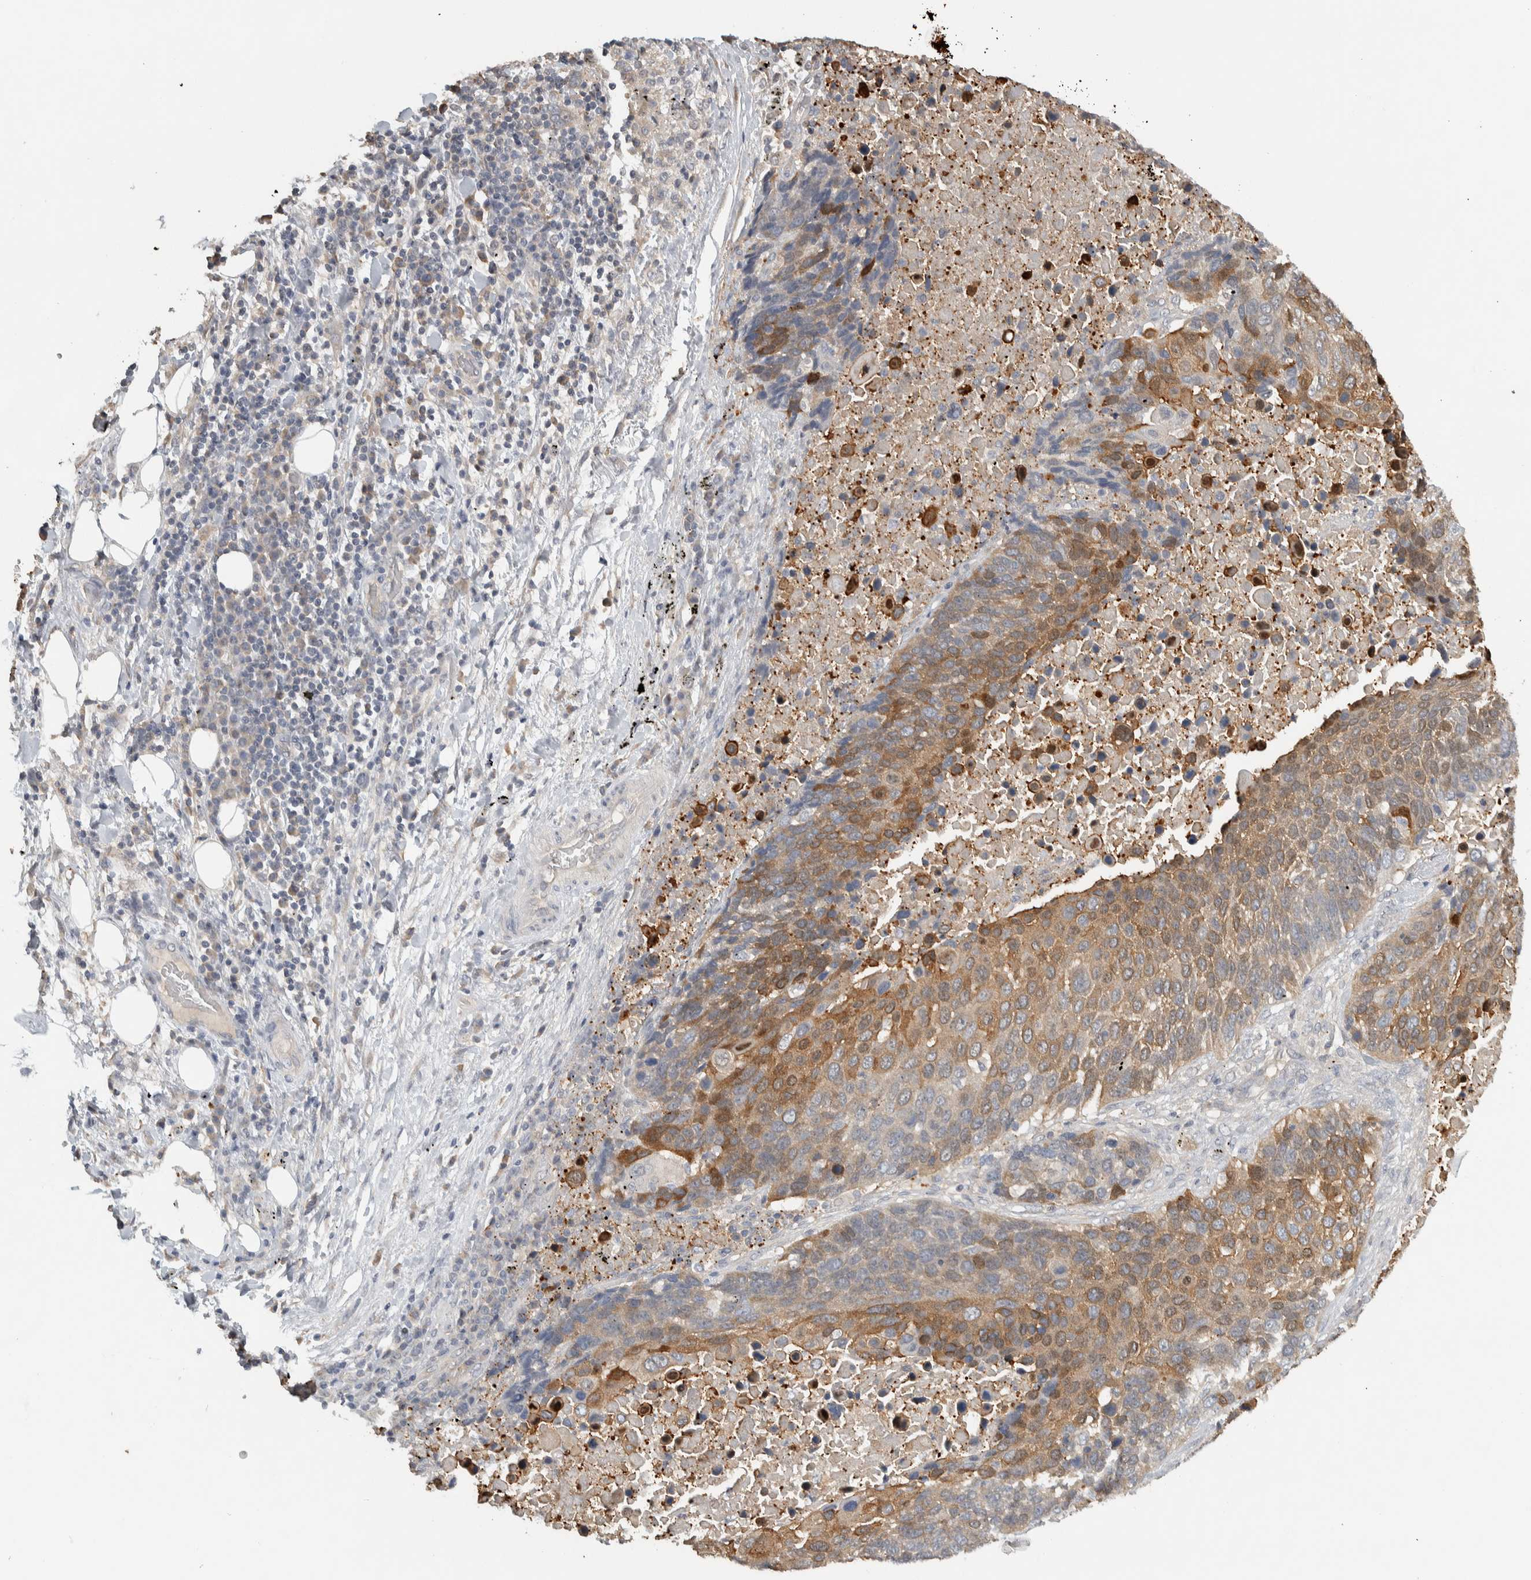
{"staining": {"intensity": "moderate", "quantity": "25%-75%", "location": "cytoplasmic/membranous"}, "tissue": "lung cancer", "cell_type": "Tumor cells", "image_type": "cancer", "snomed": [{"axis": "morphology", "description": "Squamous cell carcinoma, NOS"}, {"axis": "topography", "description": "Lung"}], "caption": "Immunohistochemical staining of squamous cell carcinoma (lung) reveals moderate cytoplasmic/membranous protein expression in approximately 25%-75% of tumor cells.", "gene": "EIF3H", "patient": {"sex": "male", "age": 66}}